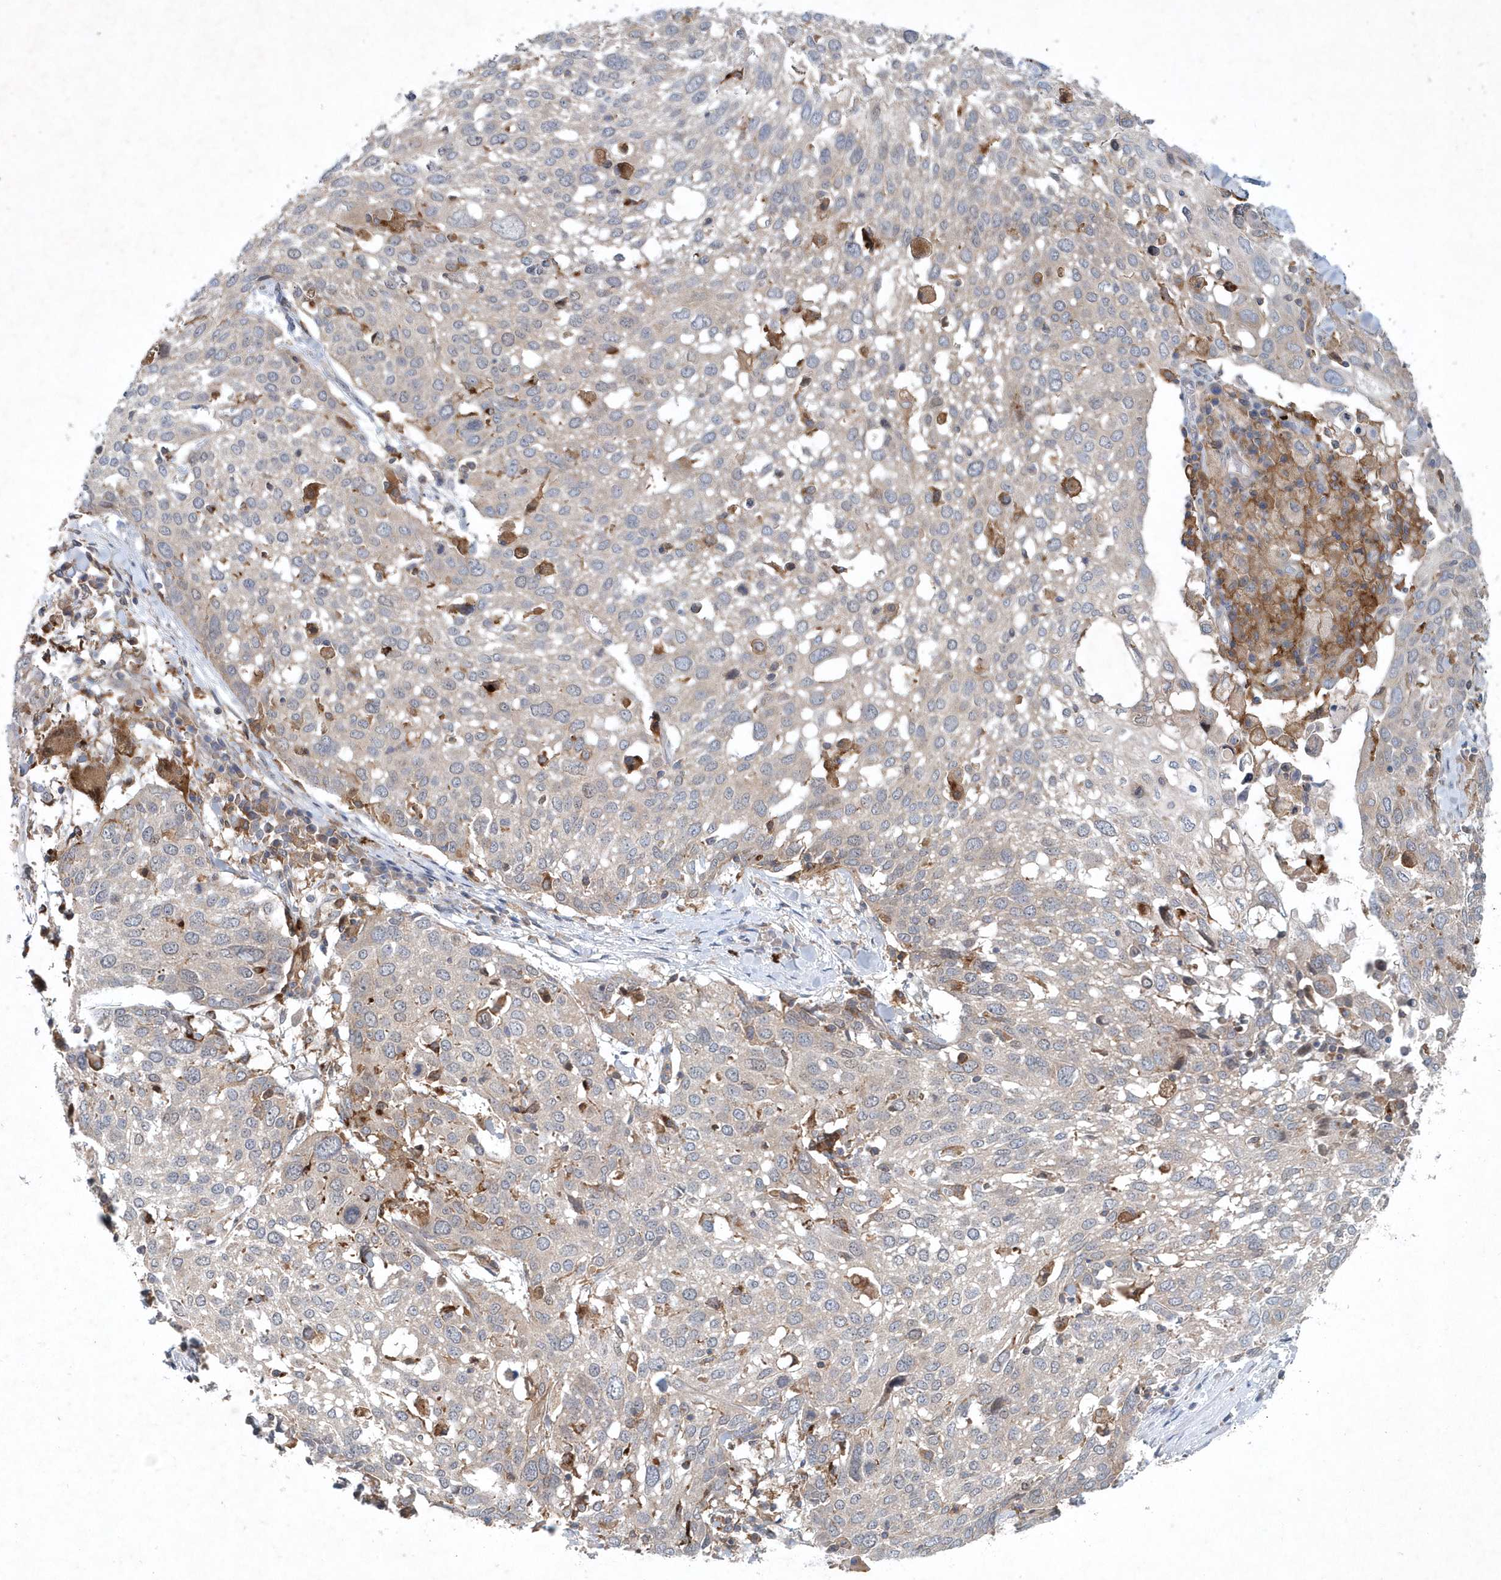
{"staining": {"intensity": "negative", "quantity": "none", "location": "none"}, "tissue": "lung cancer", "cell_type": "Tumor cells", "image_type": "cancer", "snomed": [{"axis": "morphology", "description": "Squamous cell carcinoma, NOS"}, {"axis": "topography", "description": "Lung"}], "caption": "Protein analysis of lung squamous cell carcinoma displays no significant expression in tumor cells.", "gene": "P2RY10", "patient": {"sex": "male", "age": 65}}